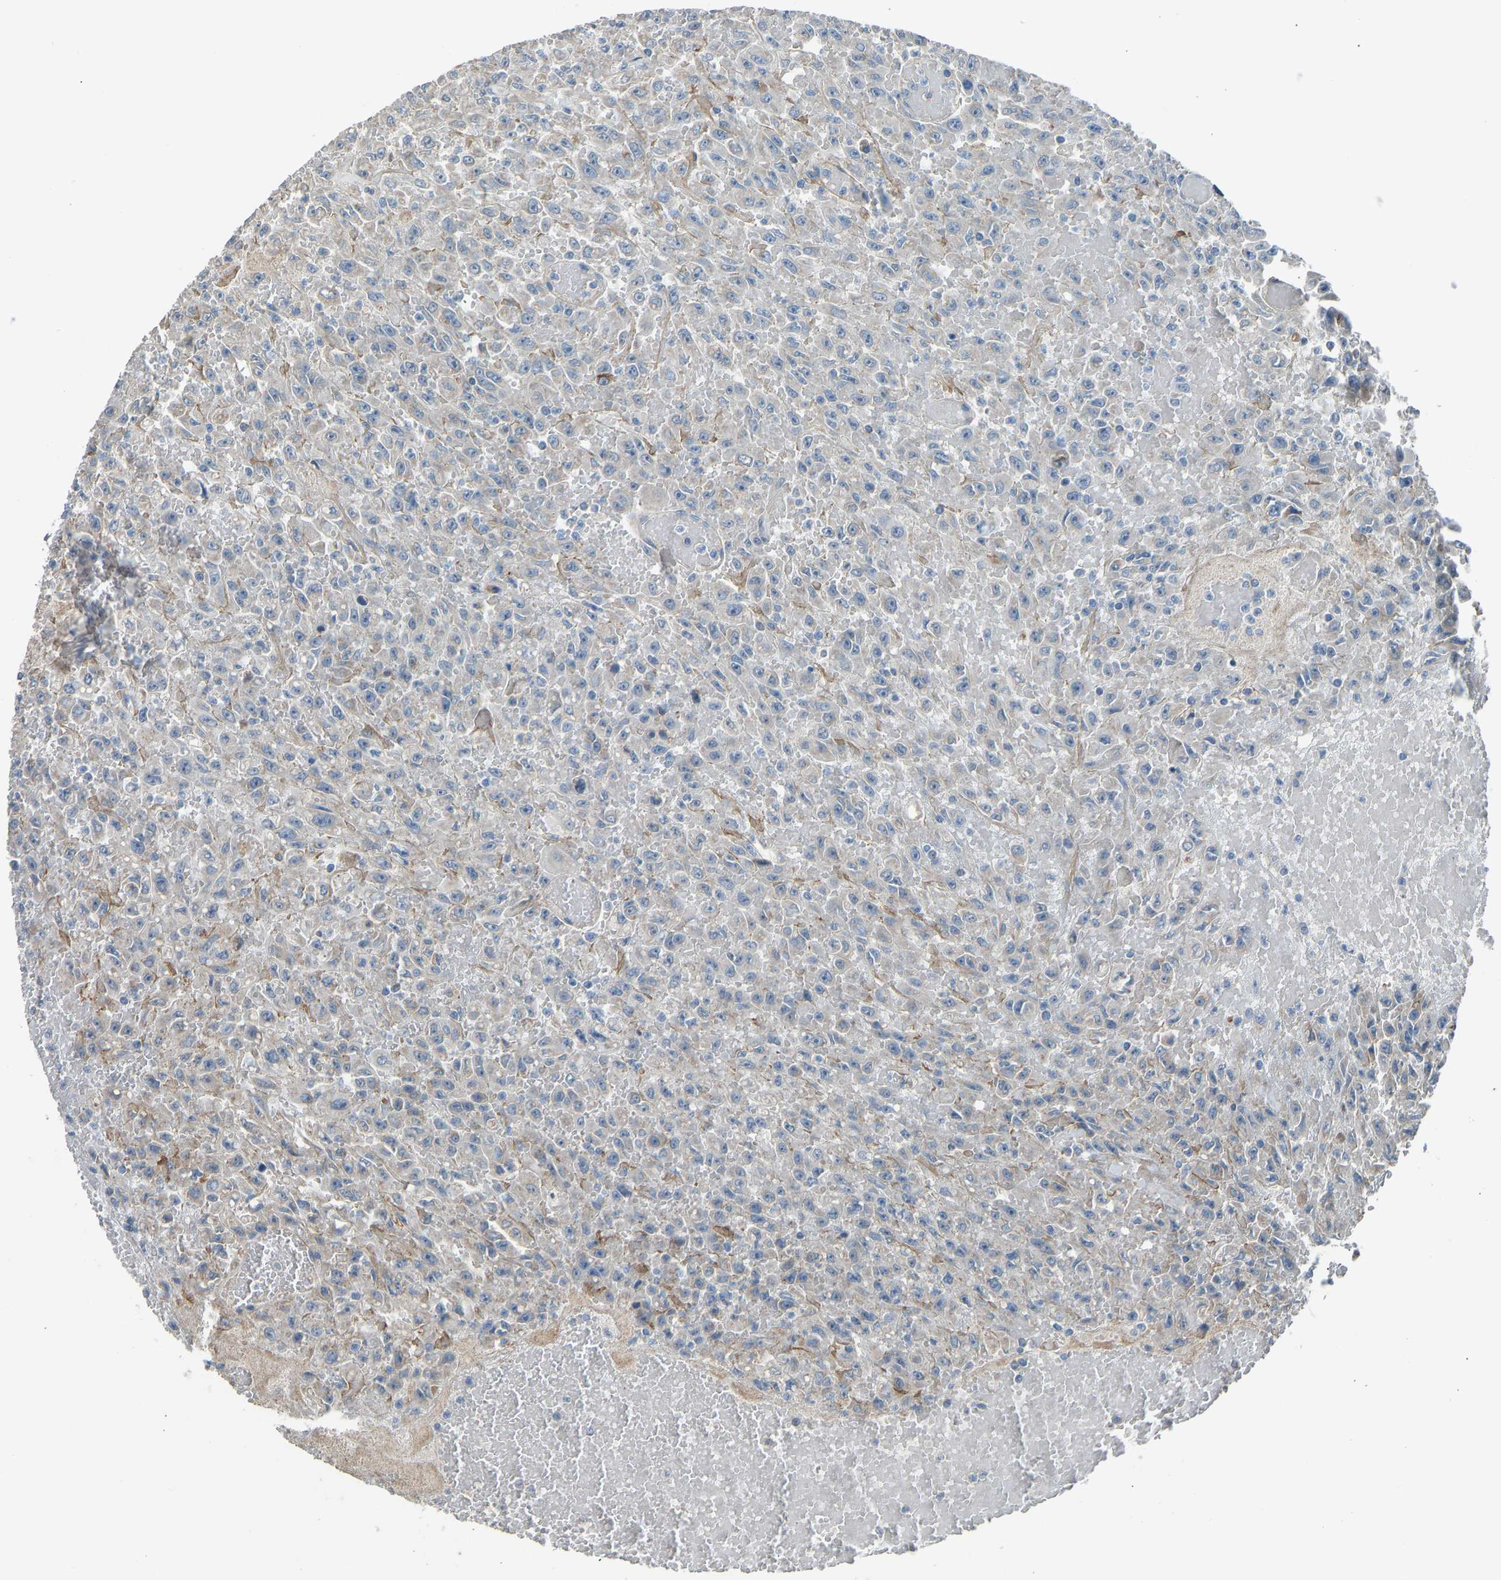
{"staining": {"intensity": "negative", "quantity": "none", "location": "none"}, "tissue": "urothelial cancer", "cell_type": "Tumor cells", "image_type": "cancer", "snomed": [{"axis": "morphology", "description": "Urothelial carcinoma, High grade"}, {"axis": "topography", "description": "Urinary bladder"}], "caption": "Urothelial cancer stained for a protein using IHC exhibits no staining tumor cells.", "gene": "TGFBR3", "patient": {"sex": "male", "age": 46}}